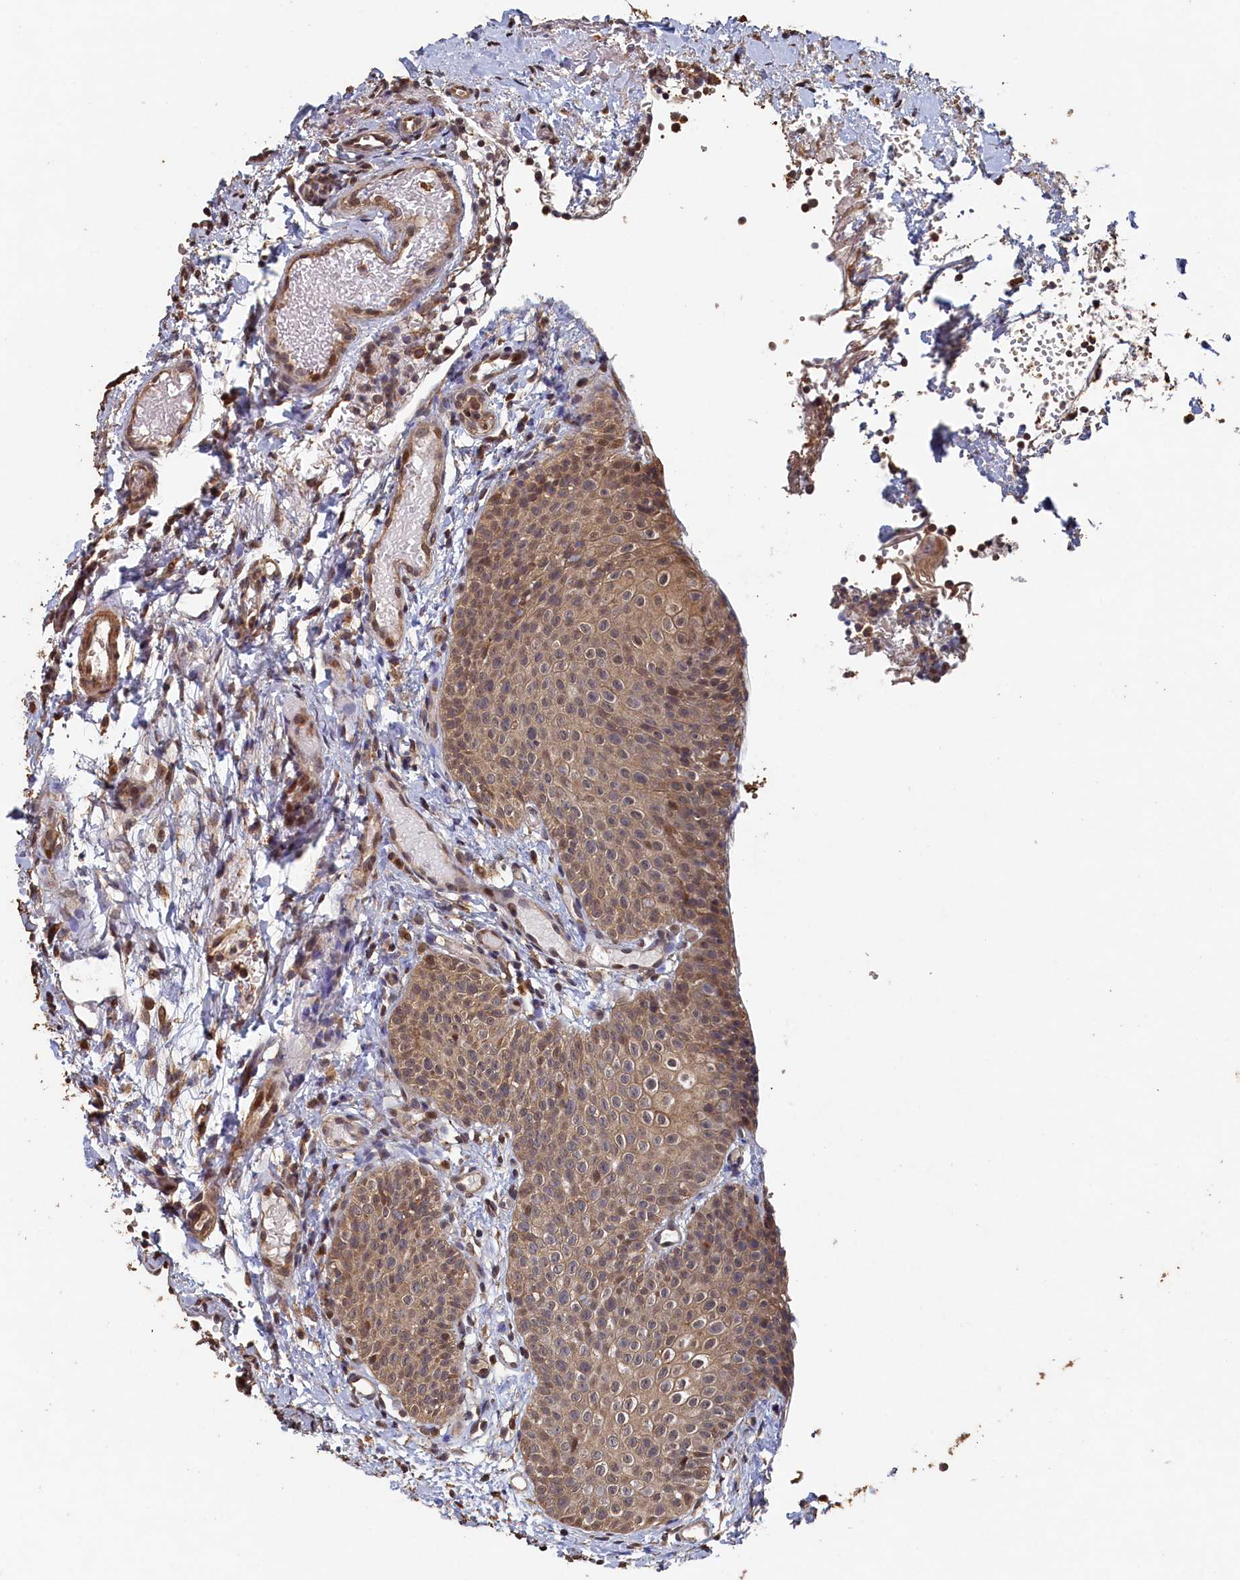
{"staining": {"intensity": "negative", "quantity": "none", "location": "none"}, "tissue": "tonsil", "cell_type": "Germinal center cells", "image_type": "normal", "snomed": [{"axis": "morphology", "description": "Normal tissue, NOS"}, {"axis": "topography", "description": "Tonsil"}], "caption": "Immunohistochemistry (IHC) of unremarkable human tonsil shows no staining in germinal center cells. Brightfield microscopy of immunohistochemistry (IHC) stained with DAB (brown) and hematoxylin (blue), captured at high magnification.", "gene": "PIGN", "patient": {"sex": "female", "age": 19}}